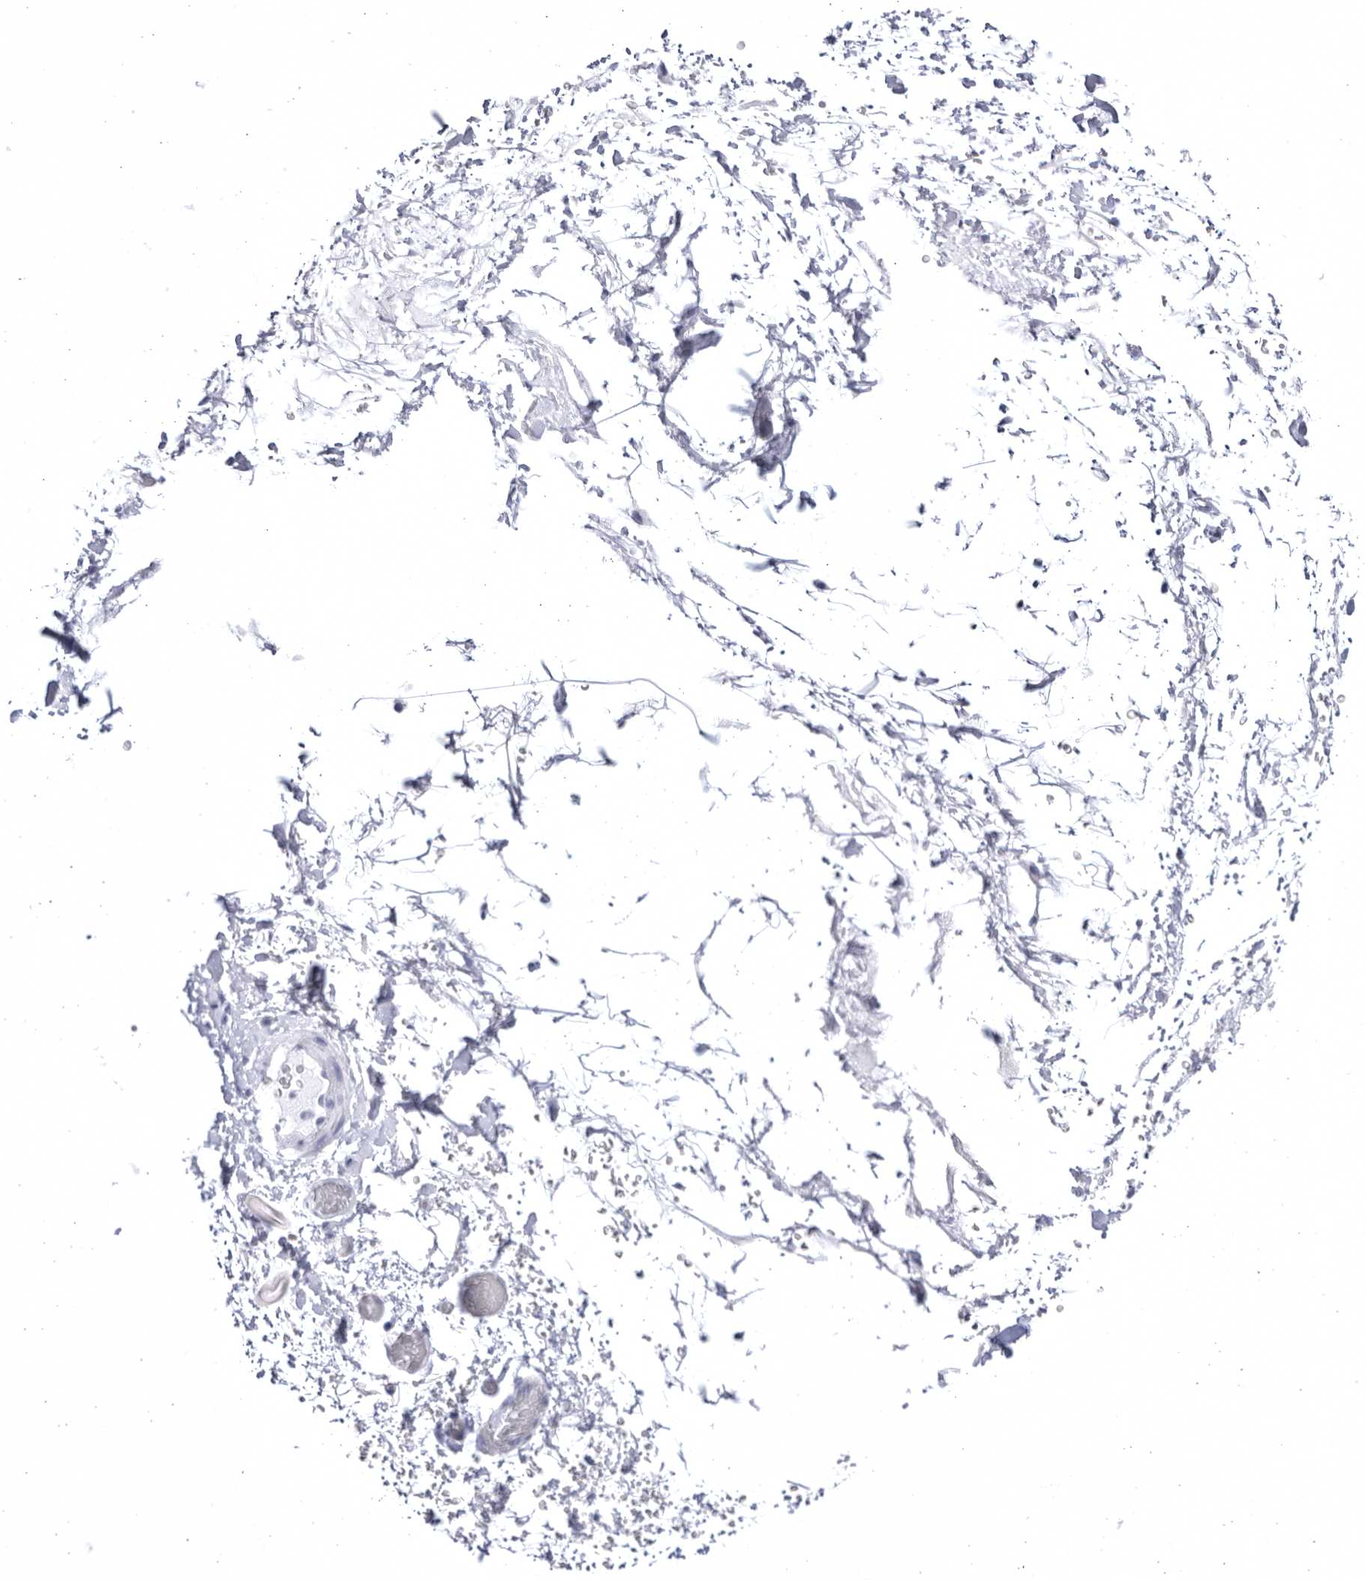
{"staining": {"intensity": "negative", "quantity": "none", "location": "none"}, "tissue": "adipose tissue", "cell_type": "Adipocytes", "image_type": "normal", "snomed": [{"axis": "morphology", "description": "Normal tissue, NOS"}, {"axis": "morphology", "description": "Adenocarcinoma, NOS"}, {"axis": "topography", "description": "Esophagus"}], "caption": "Immunohistochemistry of benign adipose tissue demonstrates no positivity in adipocytes. The staining was performed using DAB to visualize the protein expression in brown, while the nuclei were stained in blue with hematoxylin (Magnification: 20x).", "gene": "CCDC181", "patient": {"sex": "male", "age": 62}}